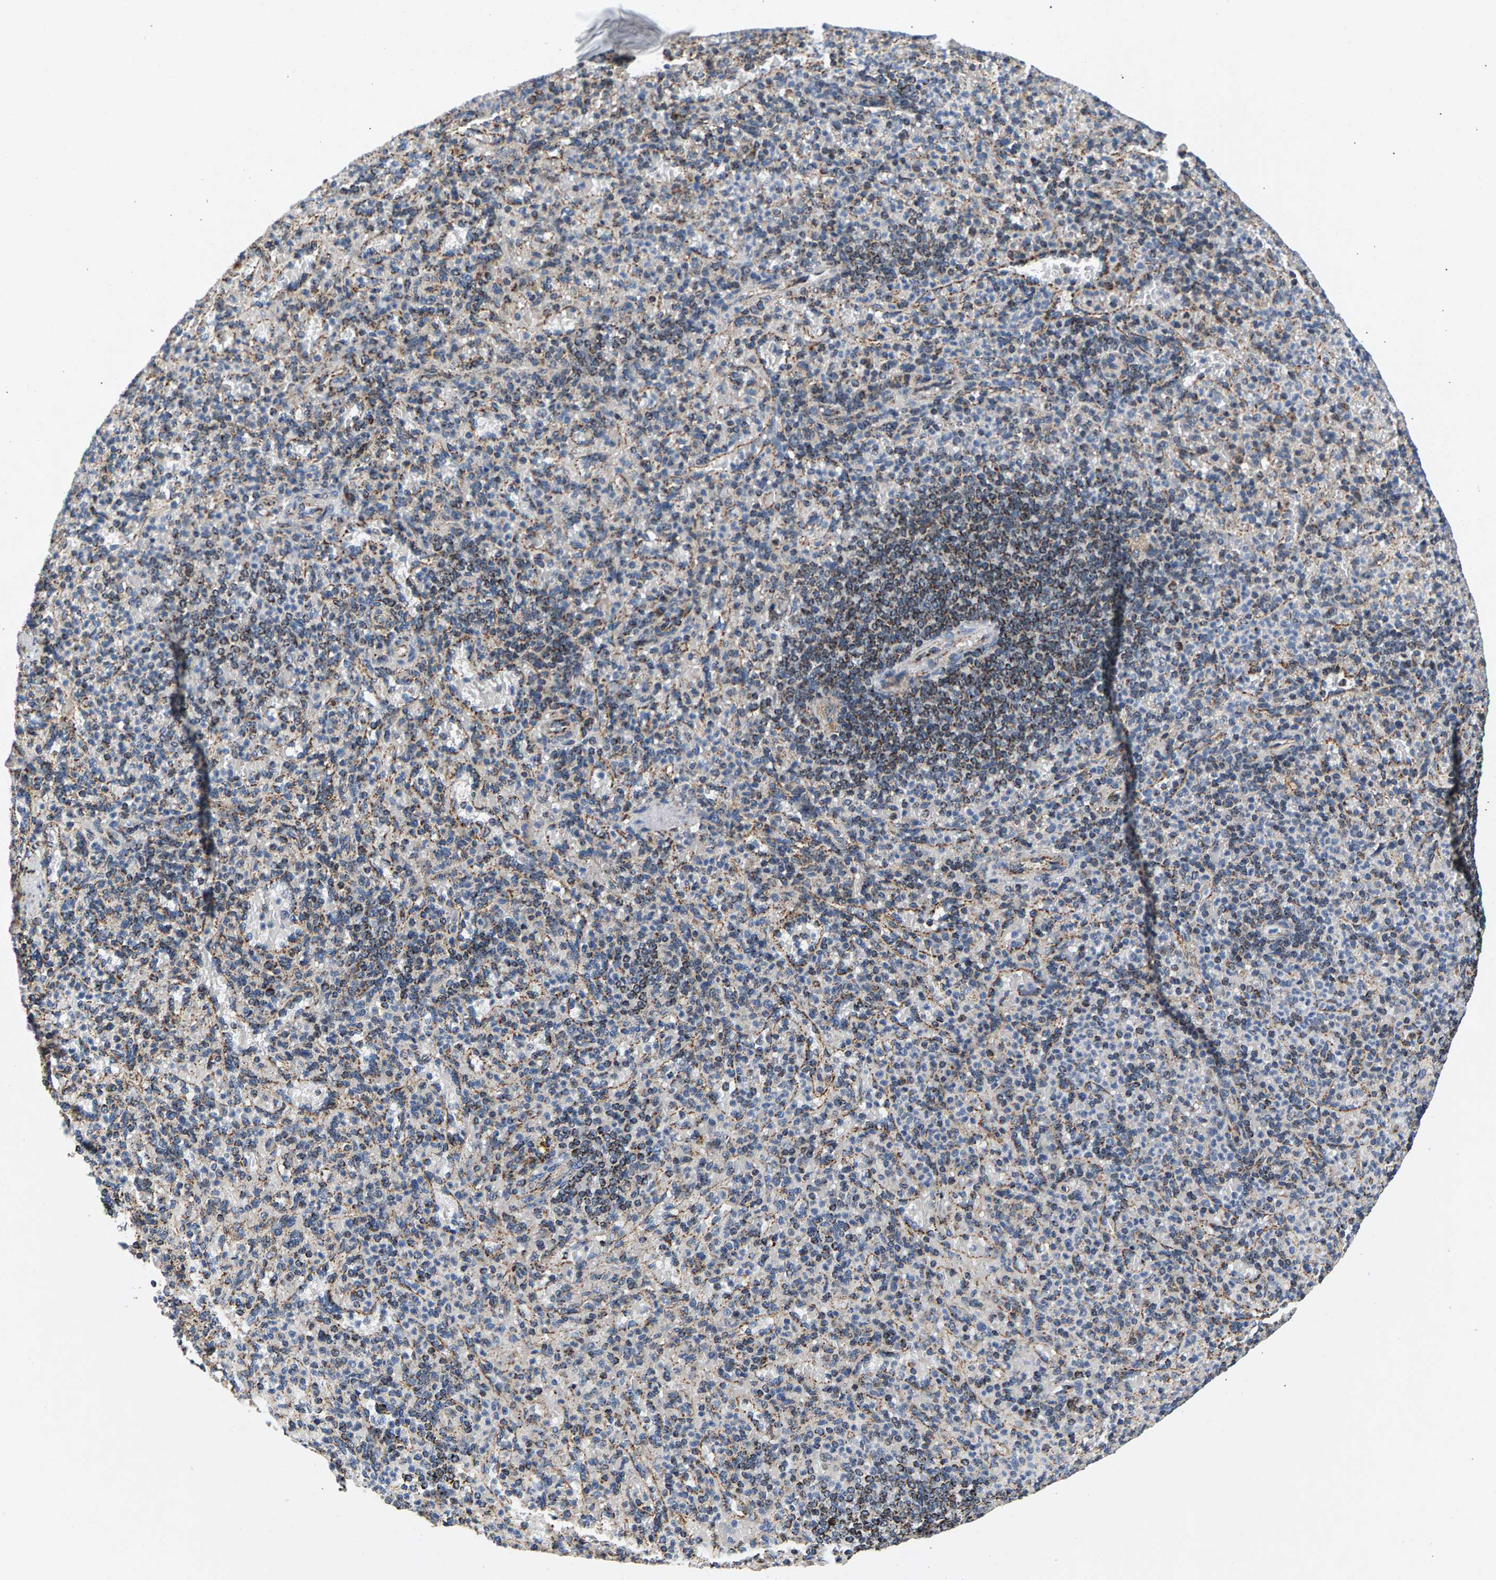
{"staining": {"intensity": "moderate", "quantity": ">75%", "location": "cytoplasmic/membranous"}, "tissue": "spleen", "cell_type": "Cells in red pulp", "image_type": "normal", "snomed": [{"axis": "morphology", "description": "Normal tissue, NOS"}, {"axis": "topography", "description": "Spleen"}], "caption": "An immunohistochemistry micrograph of normal tissue is shown. Protein staining in brown highlights moderate cytoplasmic/membranous positivity in spleen within cells in red pulp. (DAB (3,3'-diaminobenzidine) = brown stain, brightfield microscopy at high magnification).", "gene": "PDE1A", "patient": {"sex": "female", "age": 74}}